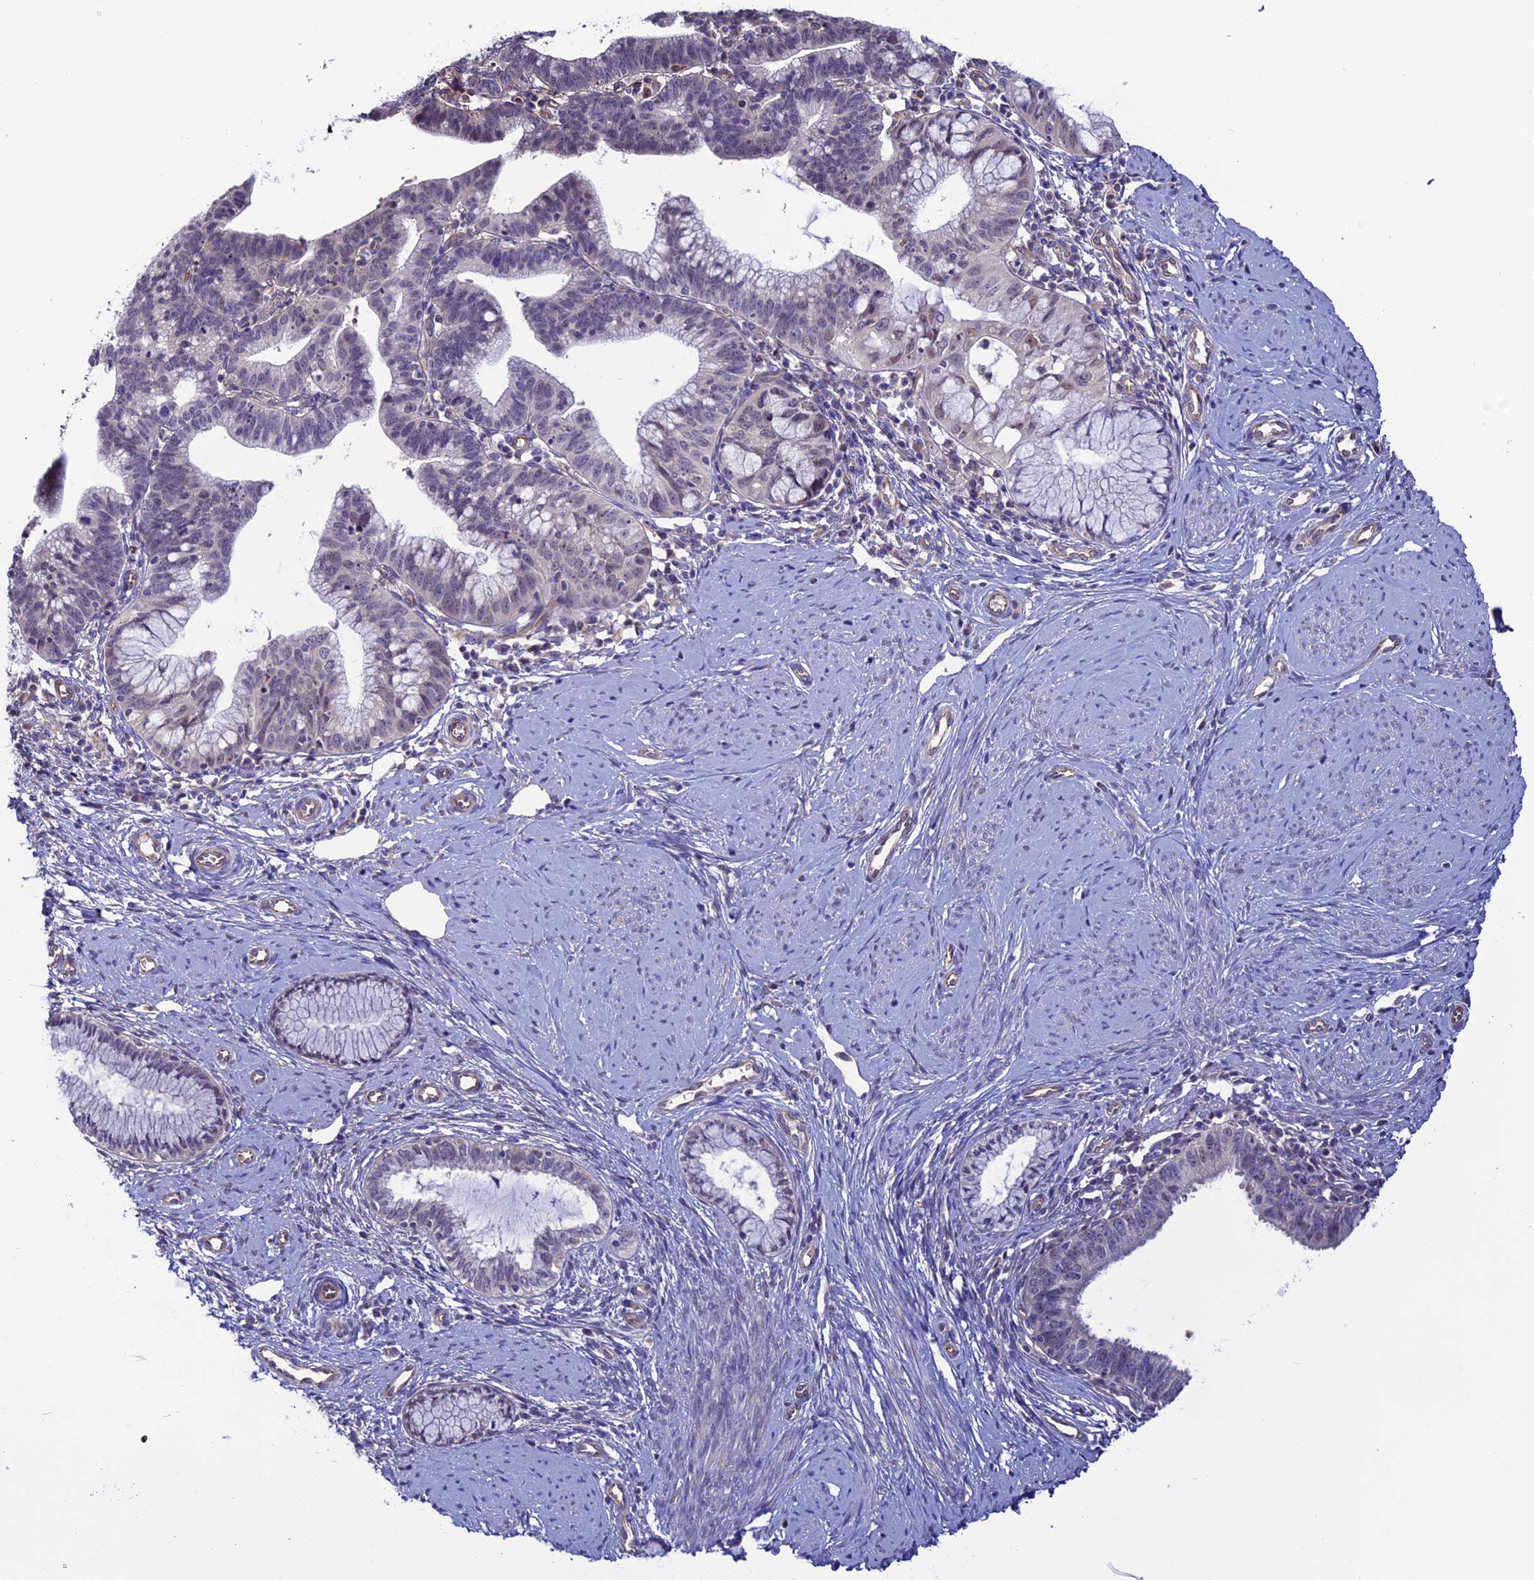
{"staining": {"intensity": "negative", "quantity": "none", "location": "none"}, "tissue": "cervical cancer", "cell_type": "Tumor cells", "image_type": "cancer", "snomed": [{"axis": "morphology", "description": "Adenocarcinoma, NOS"}, {"axis": "topography", "description": "Cervix"}], "caption": "Immunohistochemical staining of human cervical adenocarcinoma reveals no significant expression in tumor cells.", "gene": "PDILT", "patient": {"sex": "female", "age": 36}}